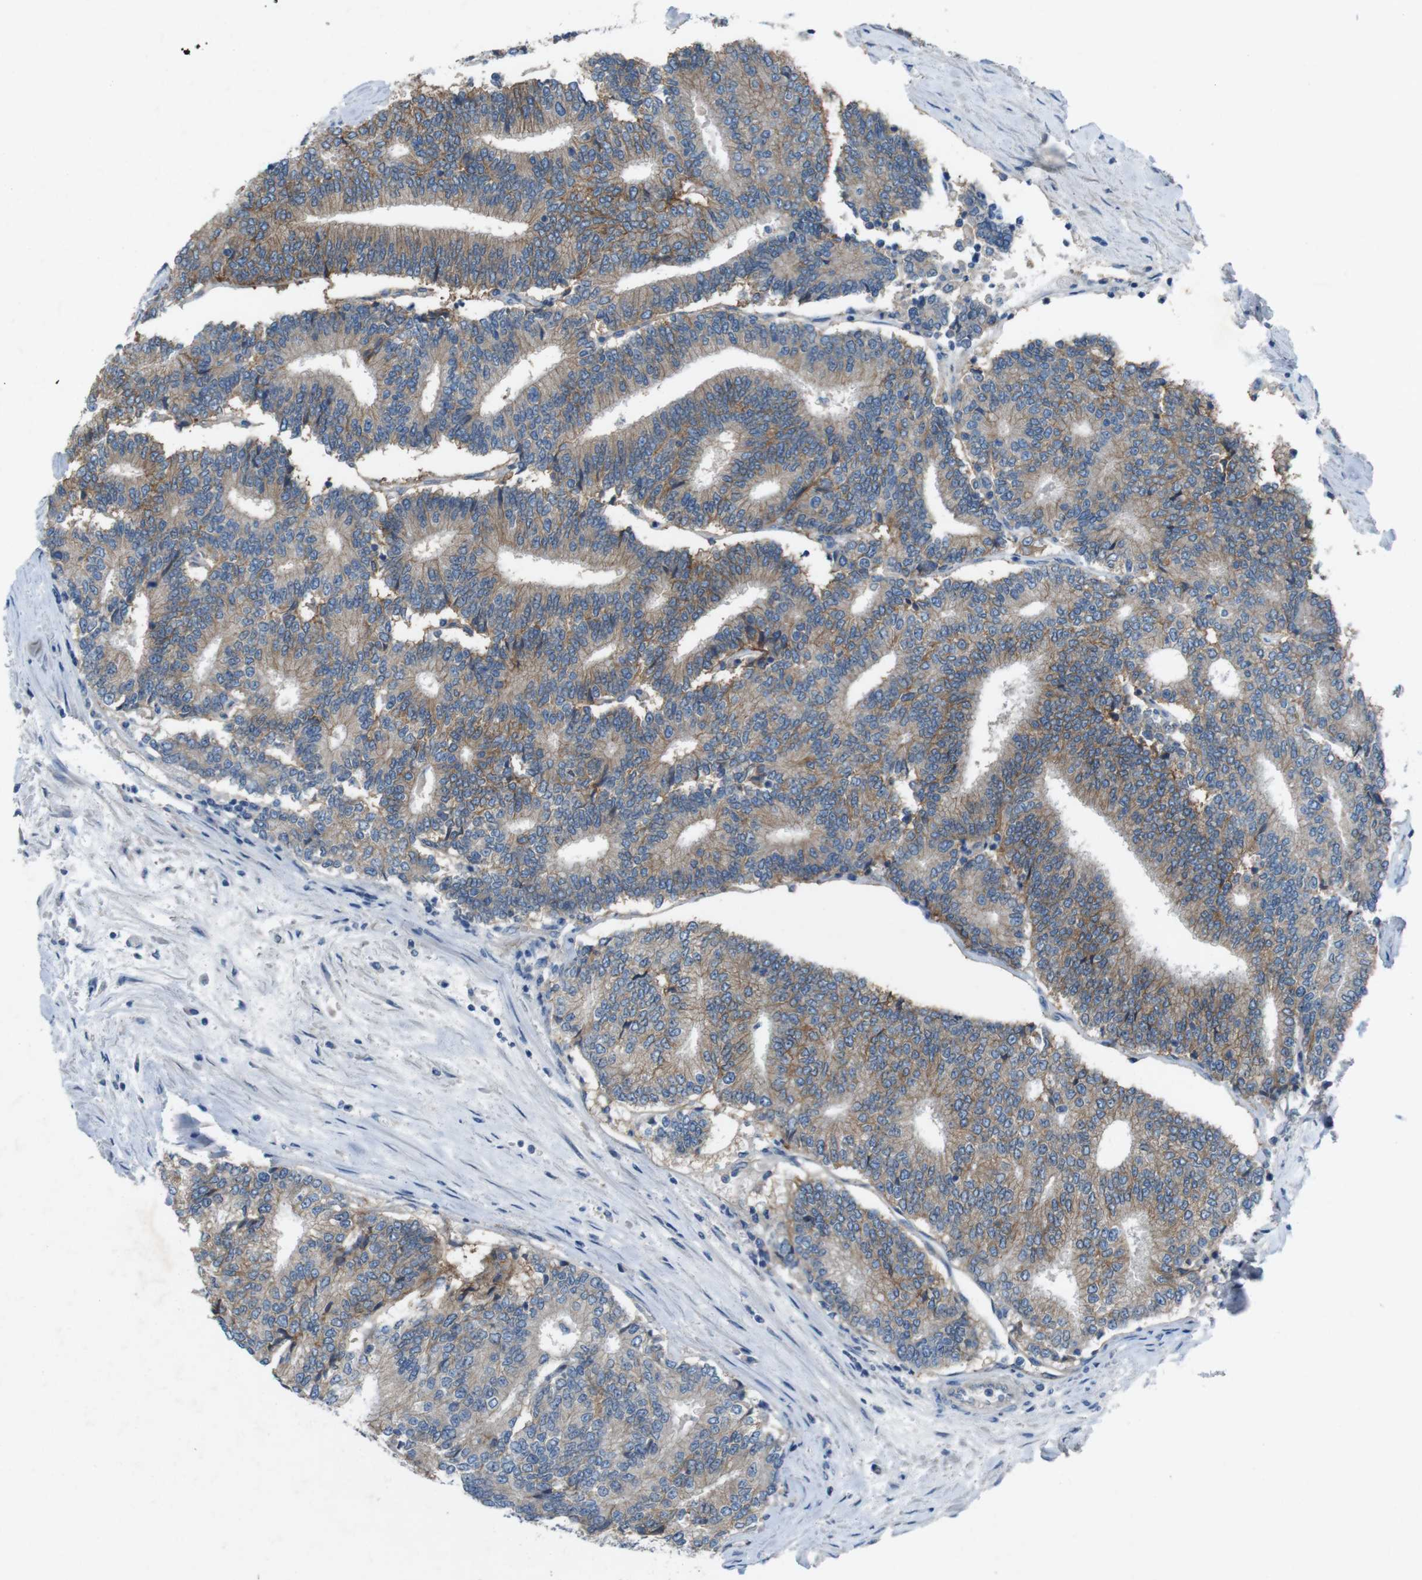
{"staining": {"intensity": "weak", "quantity": "25%-75%", "location": "cytoplasmic/membranous"}, "tissue": "prostate cancer", "cell_type": "Tumor cells", "image_type": "cancer", "snomed": [{"axis": "morphology", "description": "Normal tissue, NOS"}, {"axis": "morphology", "description": "Adenocarcinoma, High grade"}, {"axis": "topography", "description": "Prostate"}, {"axis": "topography", "description": "Seminal veicle"}], "caption": "This image displays prostate cancer stained with immunohistochemistry to label a protein in brown. The cytoplasmic/membranous of tumor cells show weak positivity for the protein. Nuclei are counter-stained blue.", "gene": "PVR", "patient": {"sex": "male", "age": 55}}